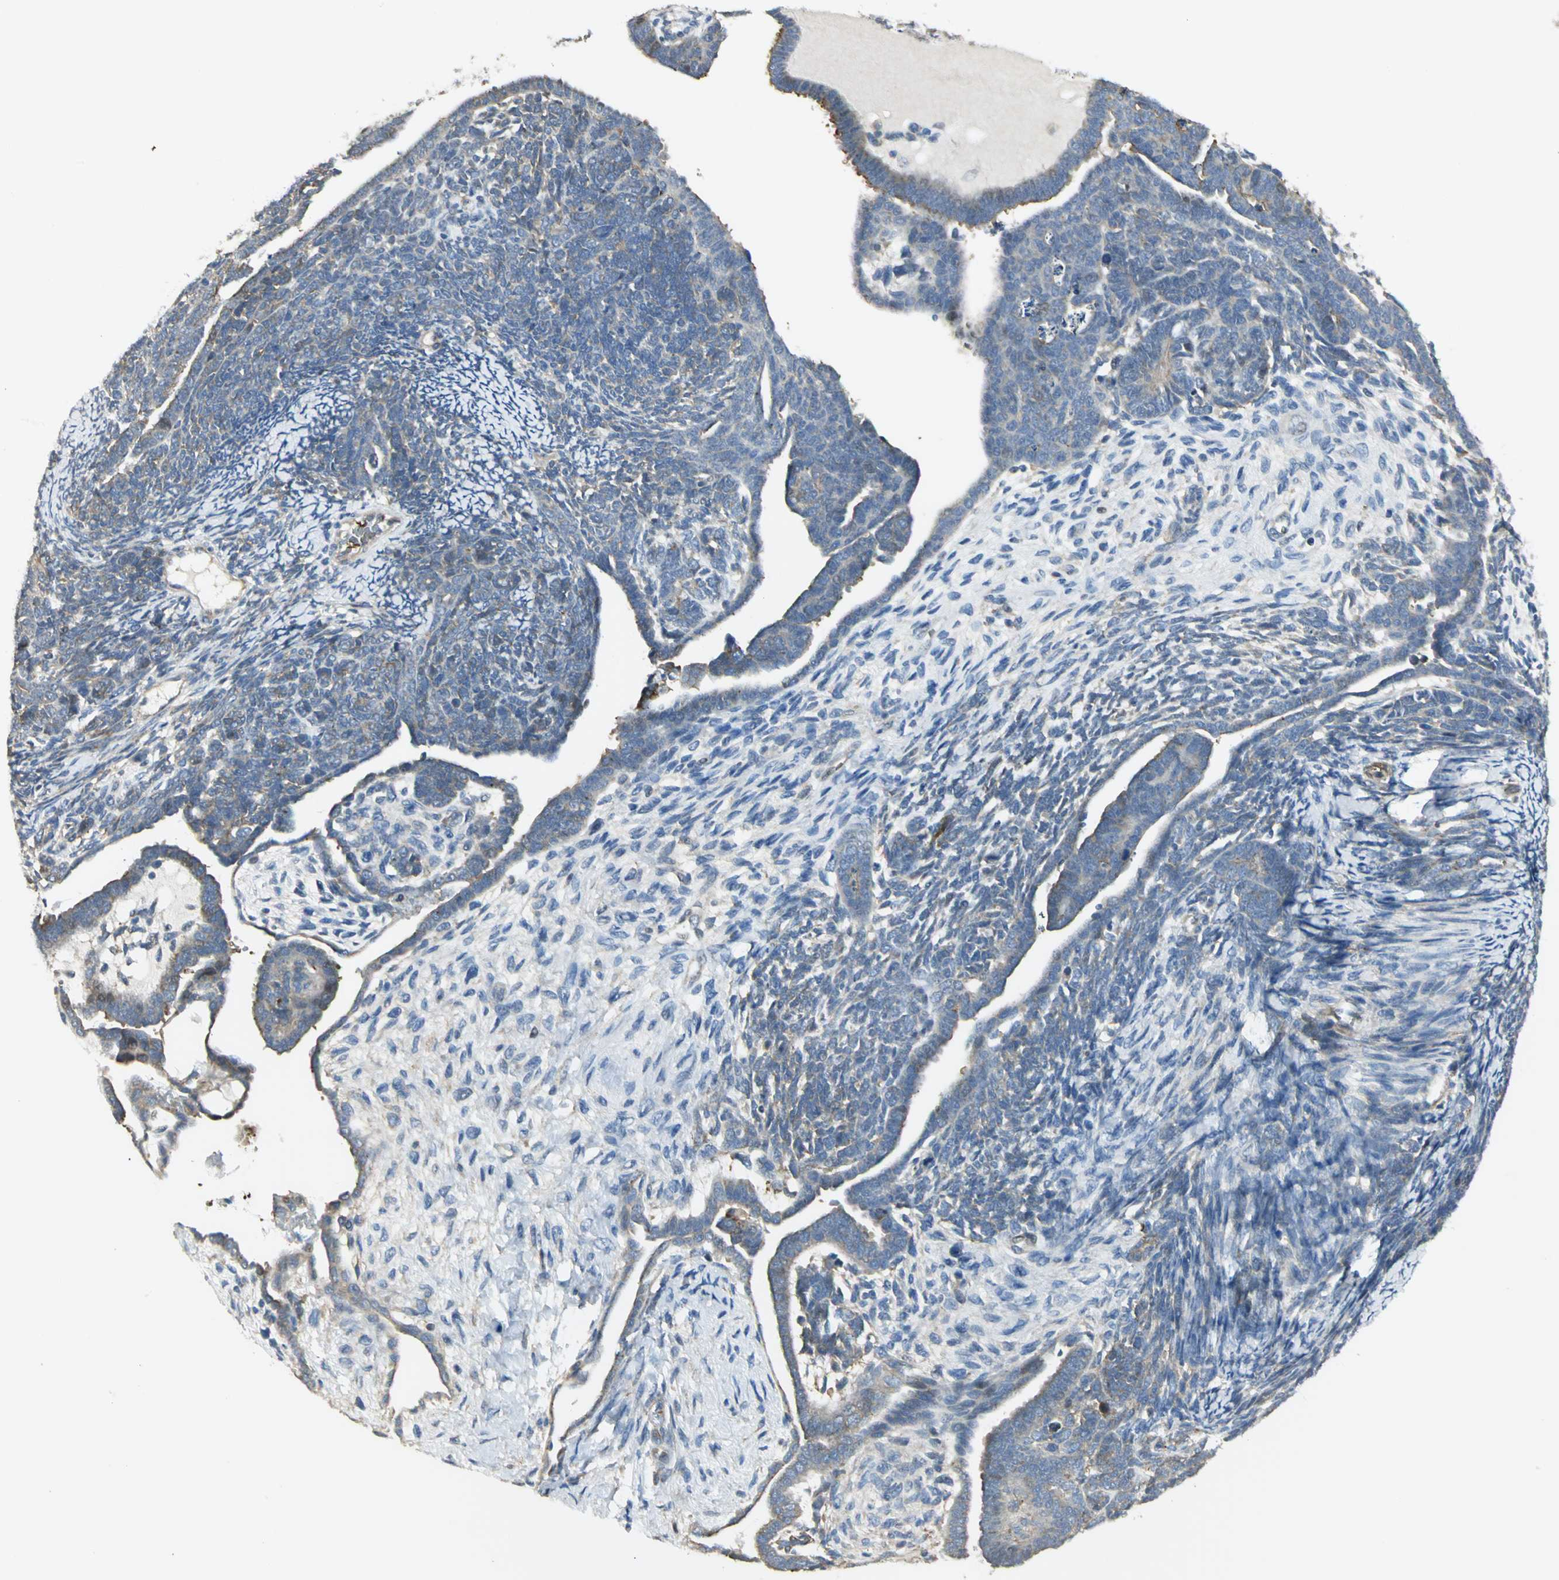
{"staining": {"intensity": "negative", "quantity": "none", "location": "none"}, "tissue": "endometrial cancer", "cell_type": "Tumor cells", "image_type": "cancer", "snomed": [{"axis": "morphology", "description": "Neoplasm, malignant, NOS"}, {"axis": "topography", "description": "Endometrium"}], "caption": "Endometrial cancer (malignant neoplasm) was stained to show a protein in brown. There is no significant staining in tumor cells. (Stains: DAB (3,3'-diaminobenzidine) IHC with hematoxylin counter stain, Microscopy: brightfield microscopy at high magnification).", "gene": "ANK1", "patient": {"sex": "female", "age": 74}}